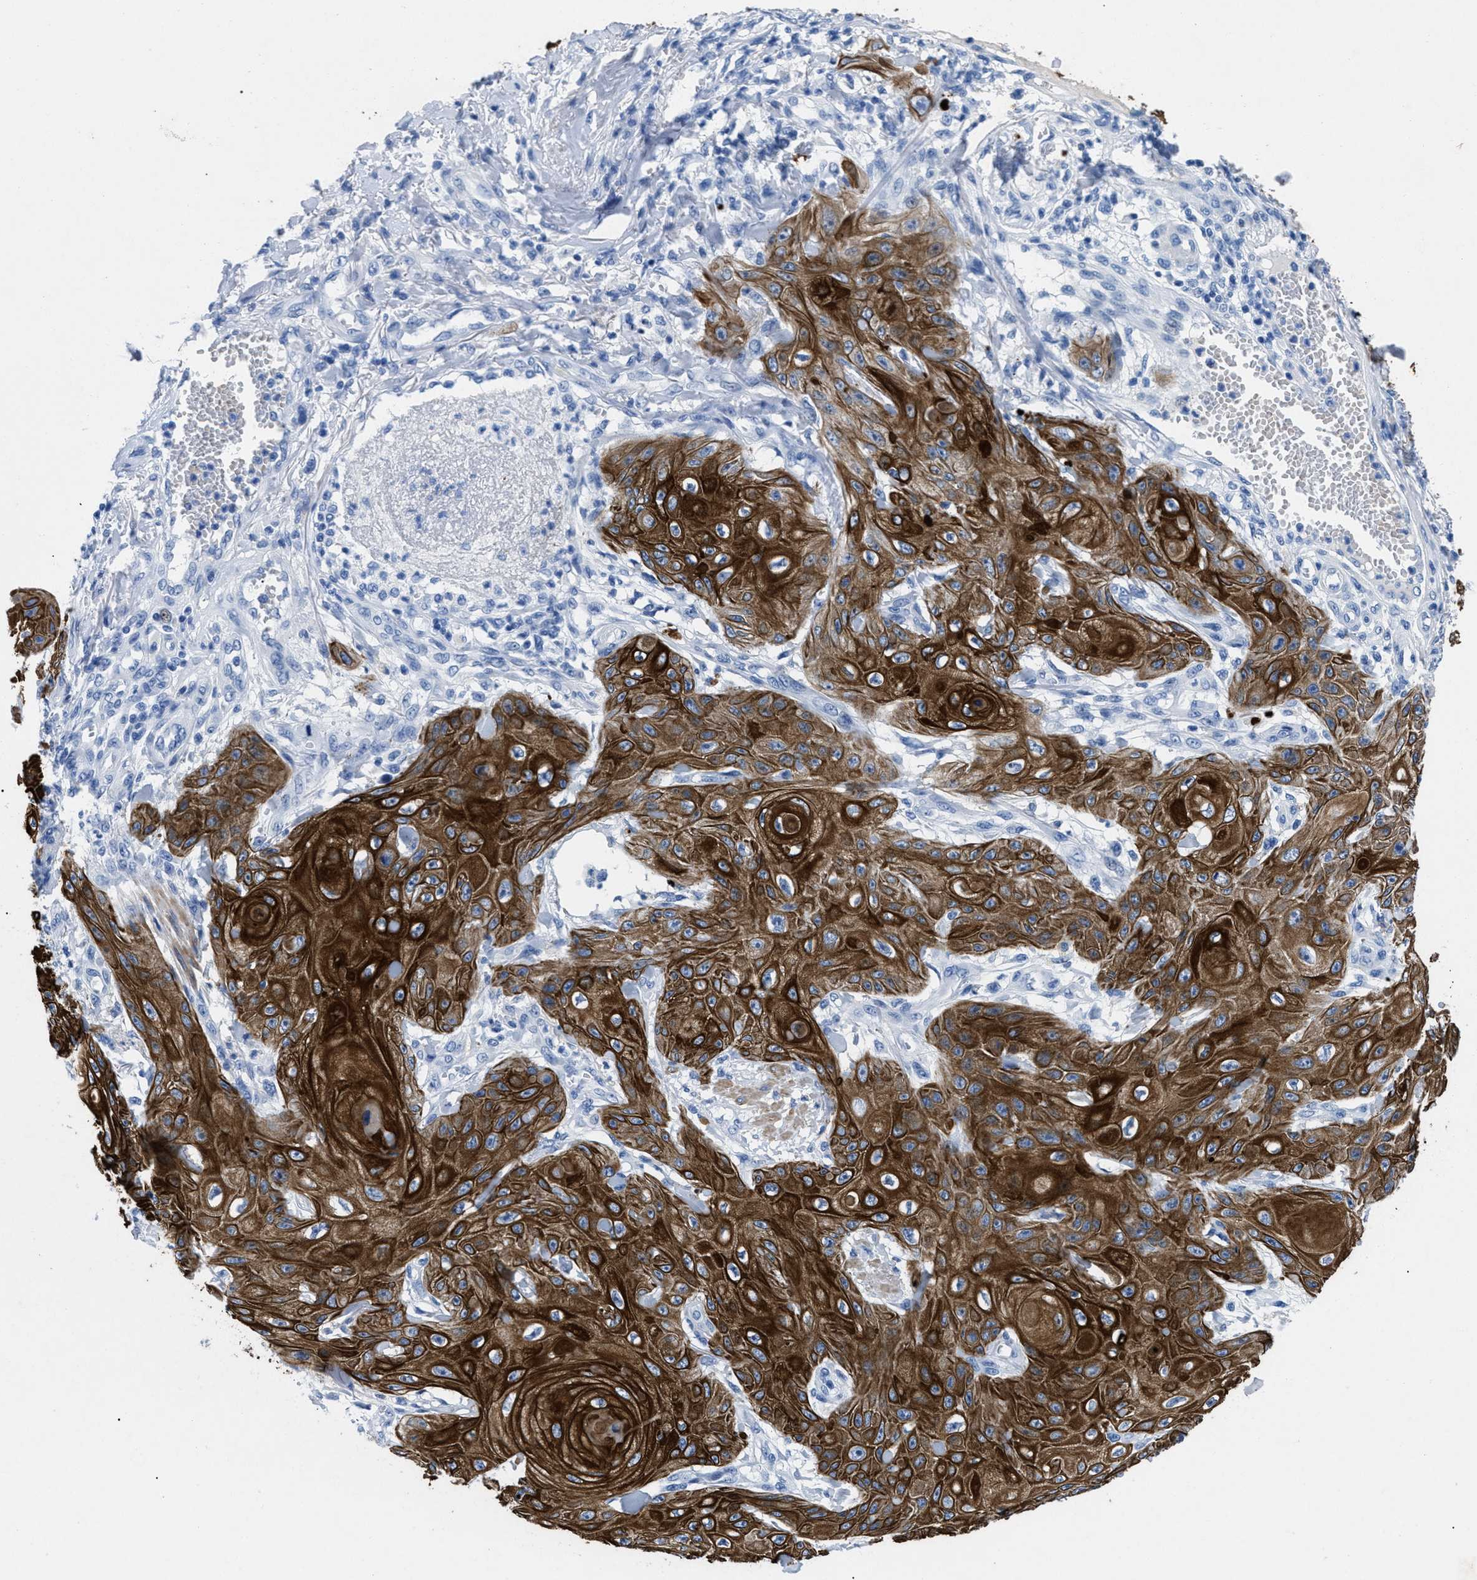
{"staining": {"intensity": "strong", "quantity": ">75%", "location": "cytoplasmic/membranous"}, "tissue": "skin cancer", "cell_type": "Tumor cells", "image_type": "cancer", "snomed": [{"axis": "morphology", "description": "Squamous cell carcinoma, NOS"}, {"axis": "topography", "description": "Skin"}], "caption": "There is high levels of strong cytoplasmic/membranous positivity in tumor cells of skin cancer (squamous cell carcinoma), as demonstrated by immunohistochemical staining (brown color).", "gene": "TMEM68", "patient": {"sex": "male", "age": 74}}